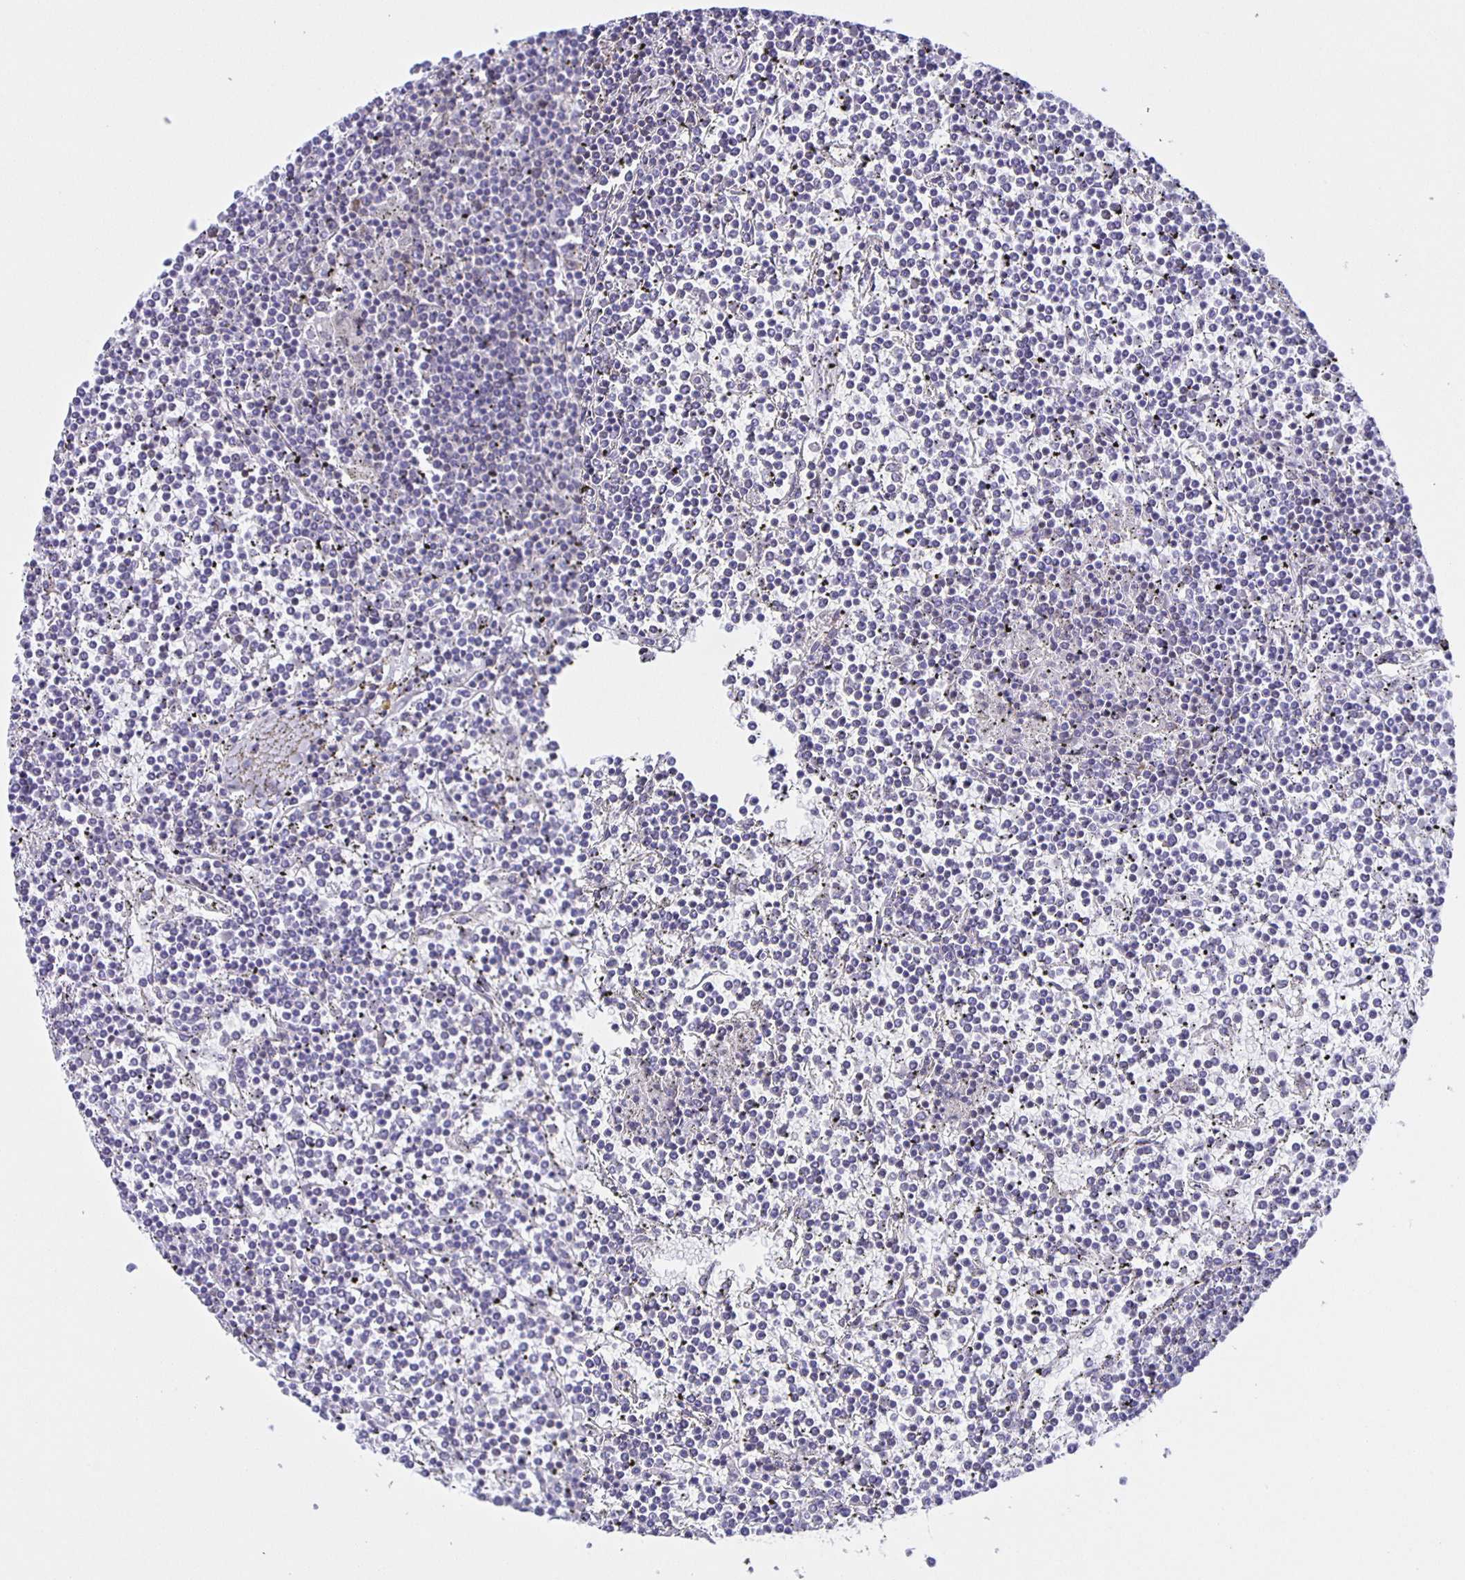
{"staining": {"intensity": "negative", "quantity": "none", "location": "none"}, "tissue": "lymphoma", "cell_type": "Tumor cells", "image_type": "cancer", "snomed": [{"axis": "morphology", "description": "Malignant lymphoma, non-Hodgkin's type, Low grade"}, {"axis": "topography", "description": "Spleen"}], "caption": "Immunohistochemical staining of human low-grade malignant lymphoma, non-Hodgkin's type demonstrates no significant positivity in tumor cells. (Stains: DAB immunohistochemistry (IHC) with hematoxylin counter stain, Microscopy: brightfield microscopy at high magnification).", "gene": "ZRANB2", "patient": {"sex": "female", "age": 19}}